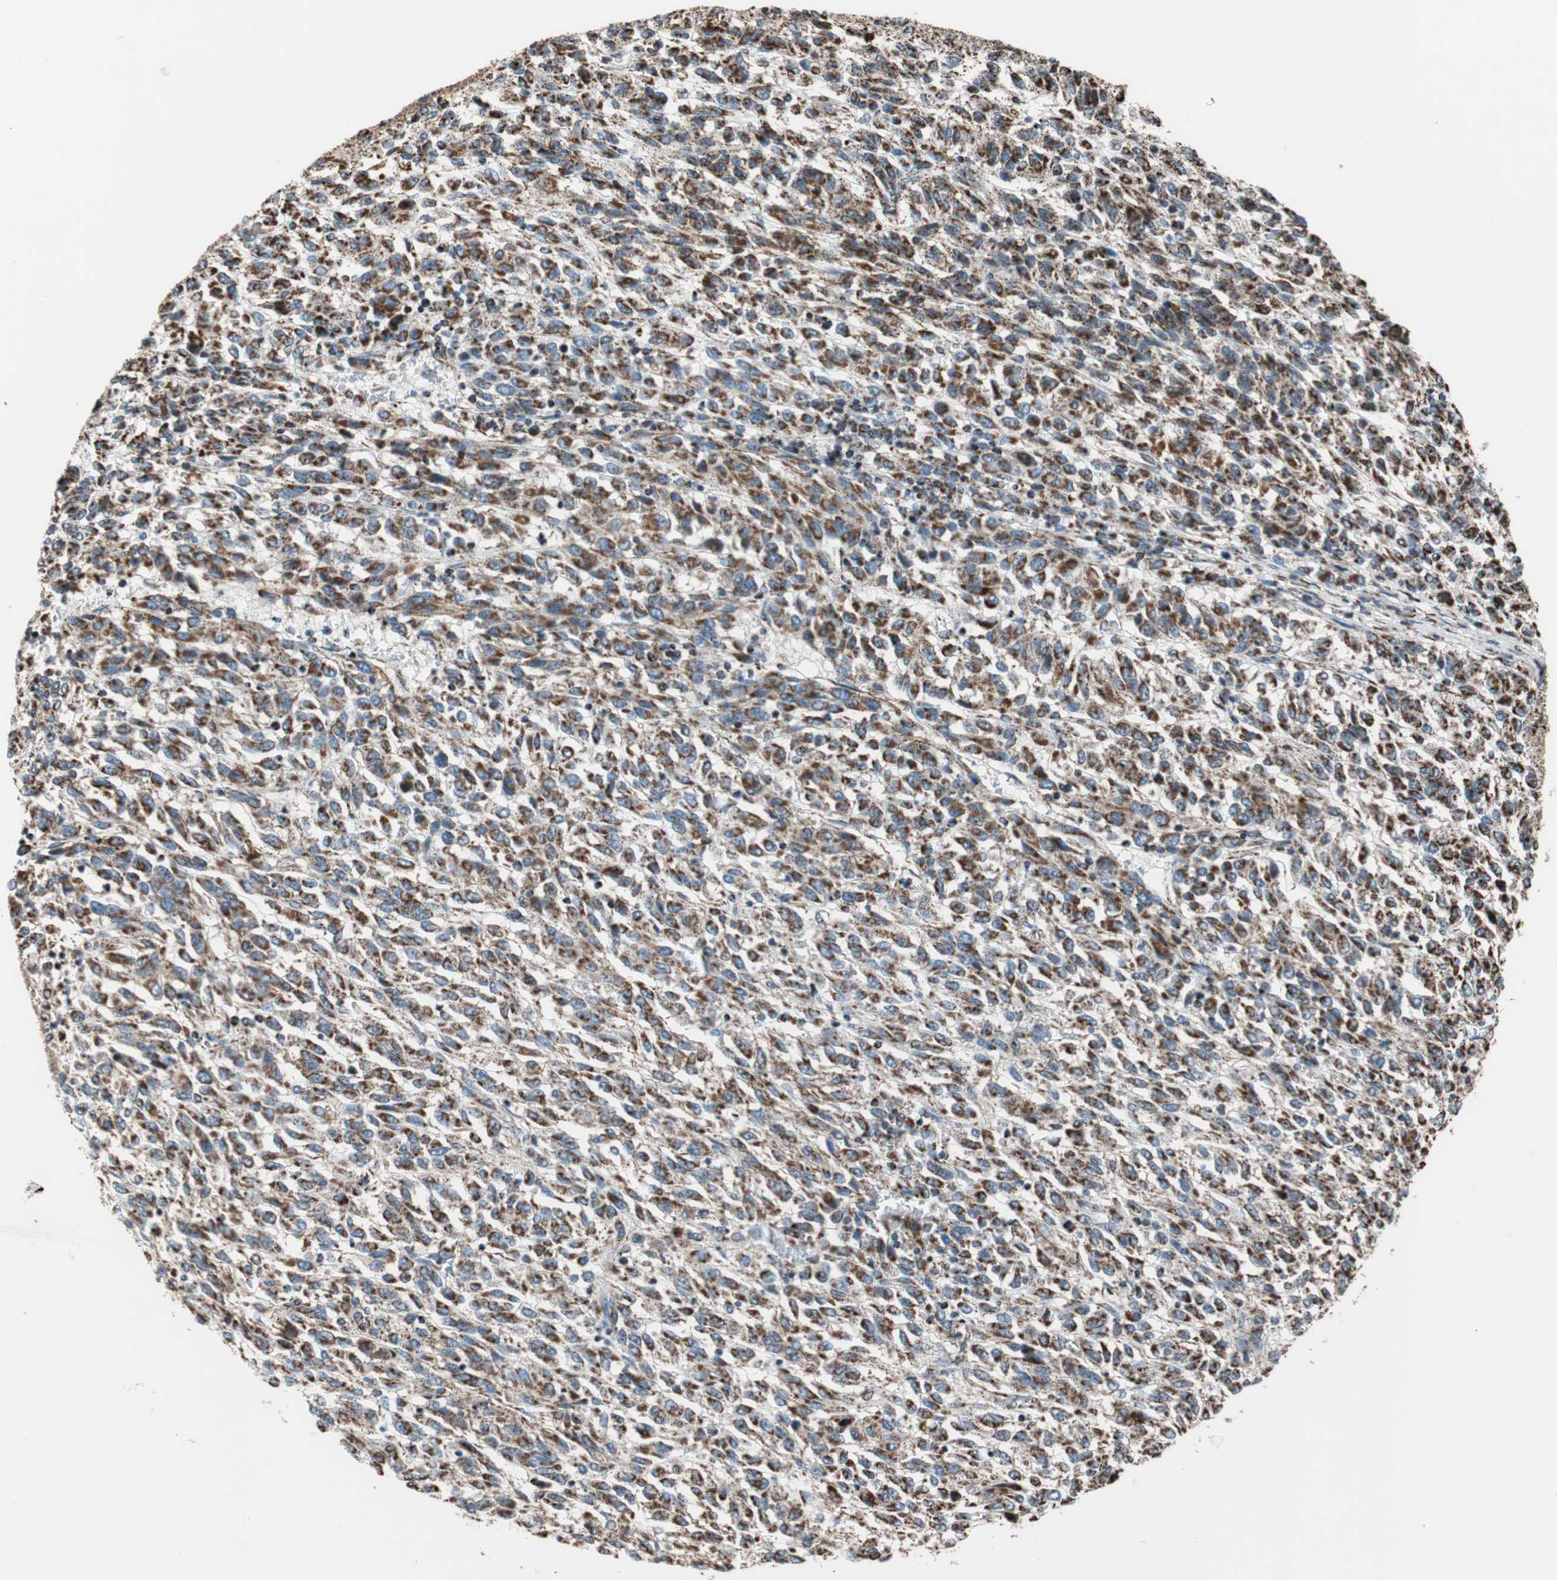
{"staining": {"intensity": "strong", "quantity": ">75%", "location": "cytoplasmic/membranous"}, "tissue": "melanoma", "cell_type": "Tumor cells", "image_type": "cancer", "snomed": [{"axis": "morphology", "description": "Malignant melanoma, Metastatic site"}, {"axis": "topography", "description": "Lung"}], "caption": "Melanoma stained with a brown dye displays strong cytoplasmic/membranous positive expression in approximately >75% of tumor cells.", "gene": "PCSK4", "patient": {"sex": "male", "age": 64}}